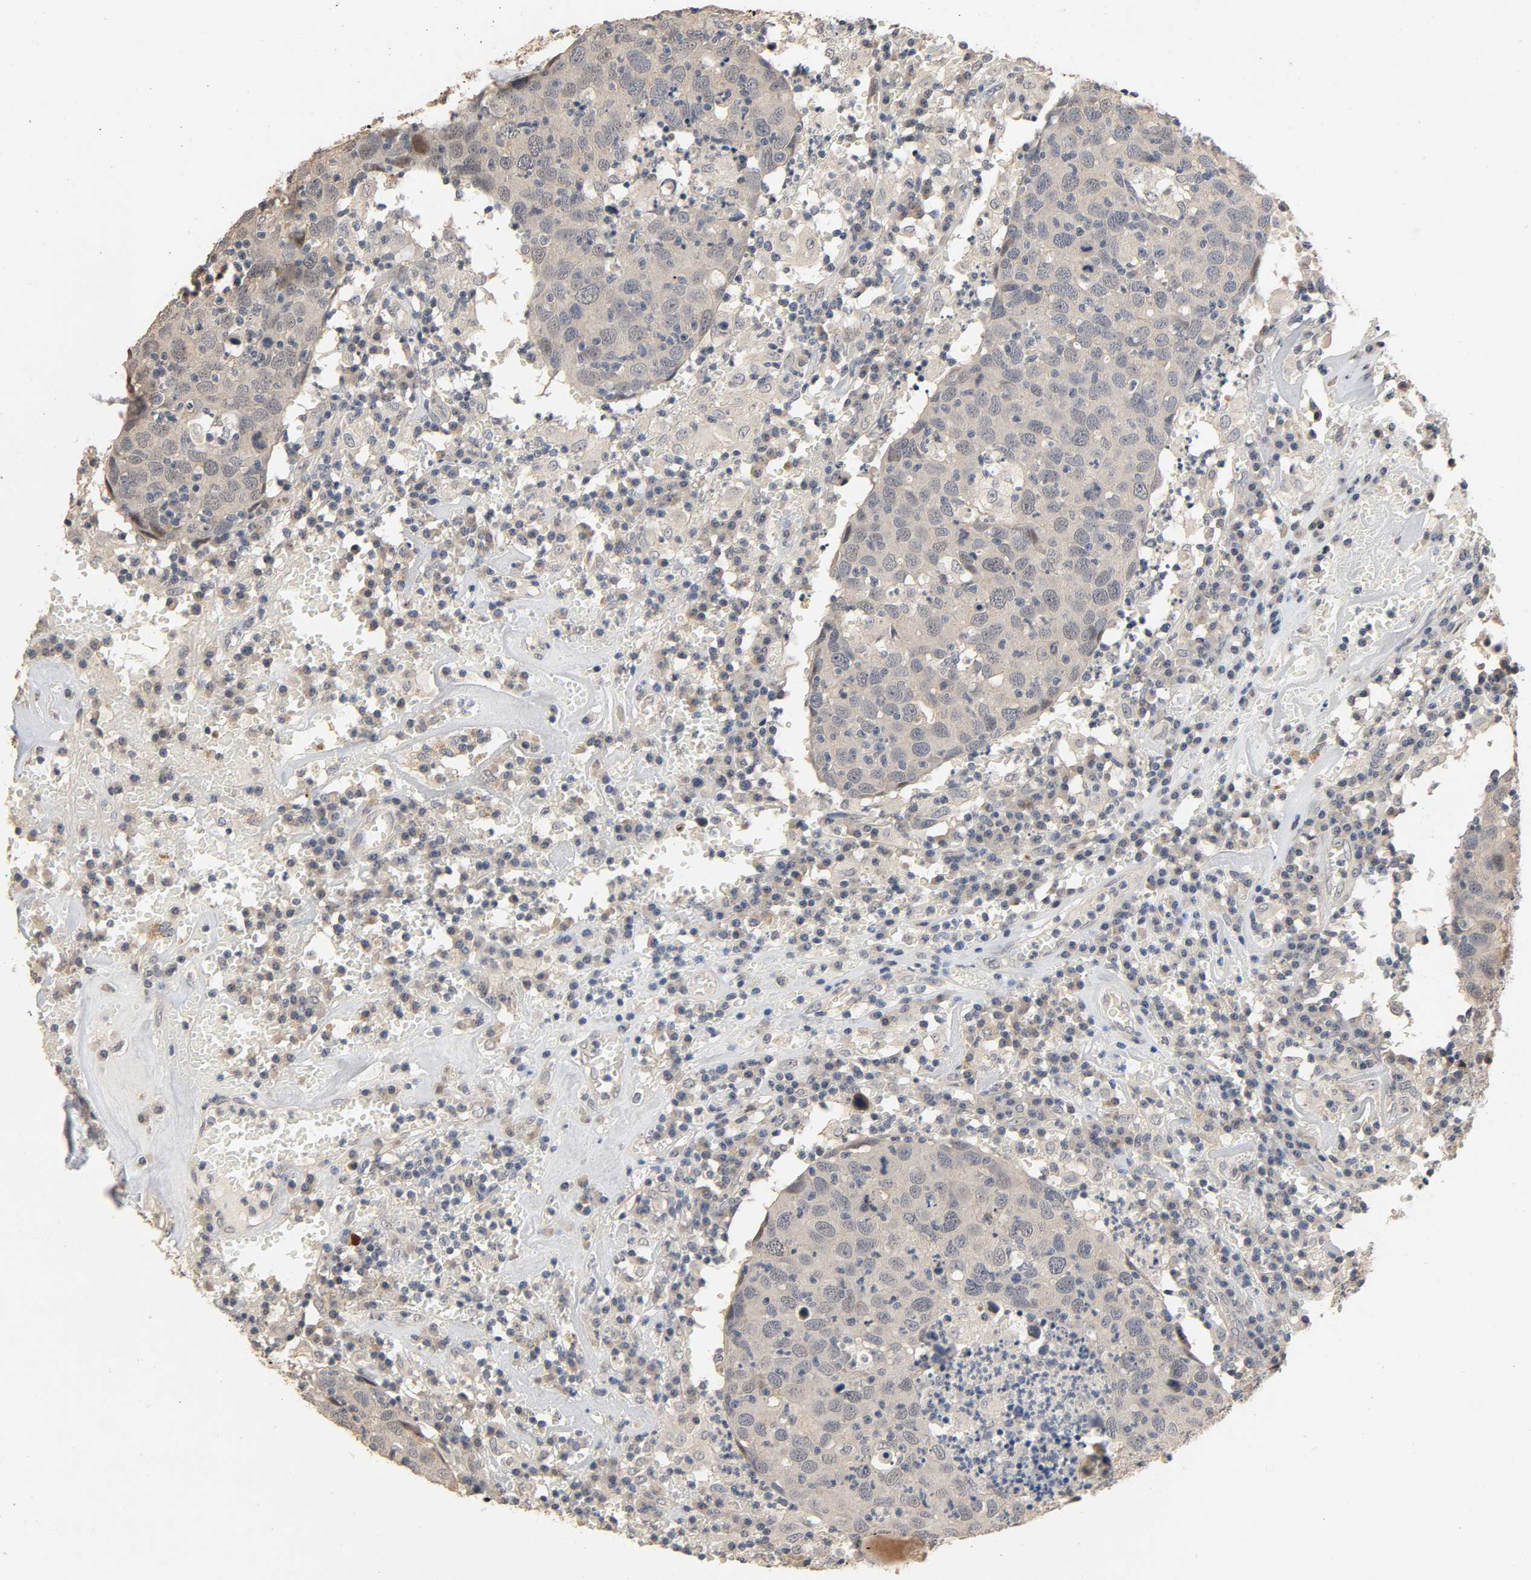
{"staining": {"intensity": "weak", "quantity": "25%-75%", "location": "cytoplasmic/membranous"}, "tissue": "head and neck cancer", "cell_type": "Tumor cells", "image_type": "cancer", "snomed": [{"axis": "morphology", "description": "Adenocarcinoma, NOS"}, {"axis": "topography", "description": "Salivary gland"}, {"axis": "topography", "description": "Head-Neck"}], "caption": "Protein expression analysis of adenocarcinoma (head and neck) demonstrates weak cytoplasmic/membranous positivity in about 25%-75% of tumor cells. Ihc stains the protein of interest in brown and the nuclei are stained blue.", "gene": "MAGEA8", "patient": {"sex": "female", "age": 65}}